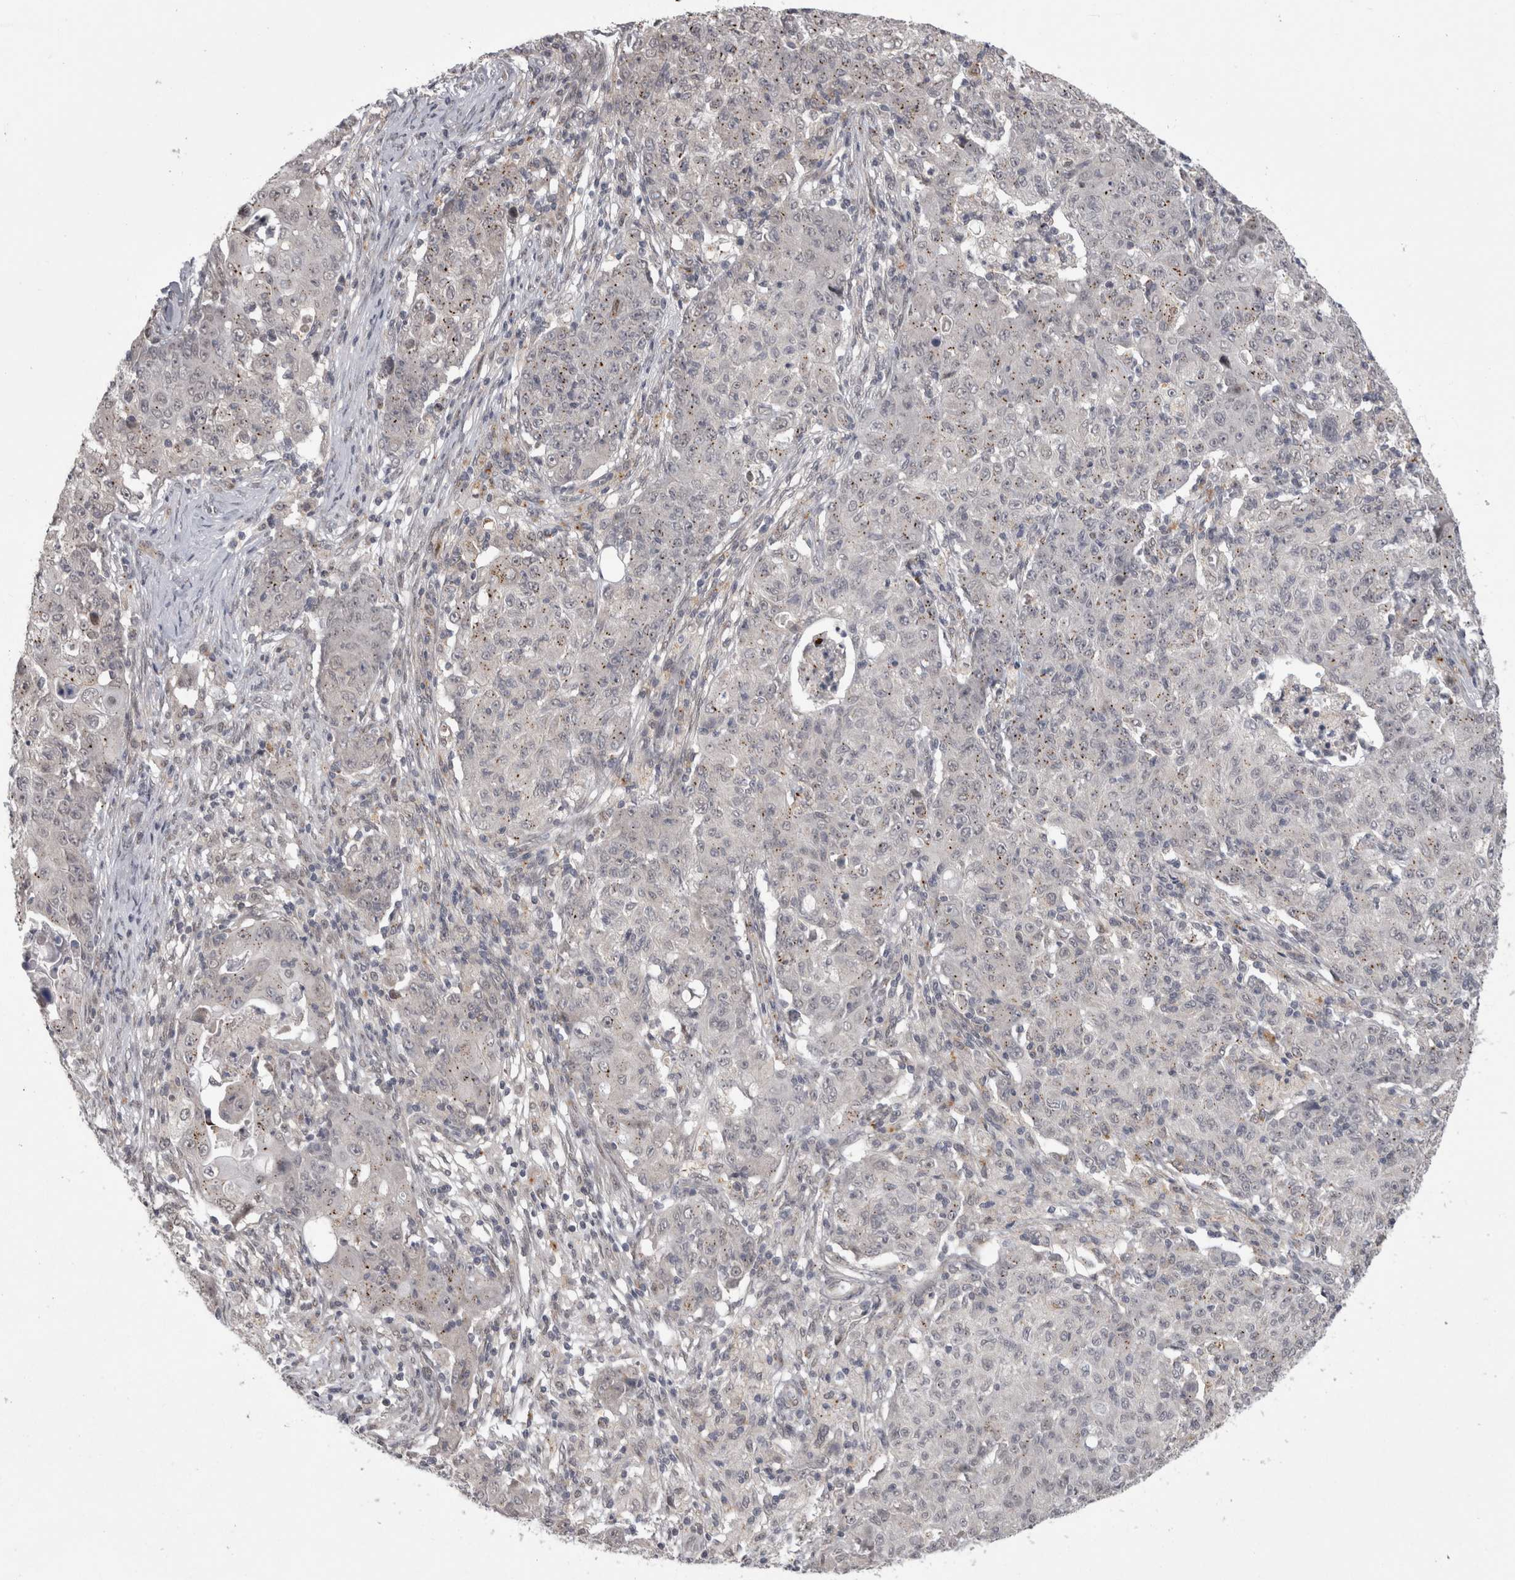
{"staining": {"intensity": "negative", "quantity": "none", "location": "none"}, "tissue": "ovarian cancer", "cell_type": "Tumor cells", "image_type": "cancer", "snomed": [{"axis": "morphology", "description": "Carcinoma, endometroid"}, {"axis": "topography", "description": "Ovary"}], "caption": "The IHC micrograph has no significant staining in tumor cells of ovarian cancer tissue.", "gene": "MTBP", "patient": {"sex": "female", "age": 42}}